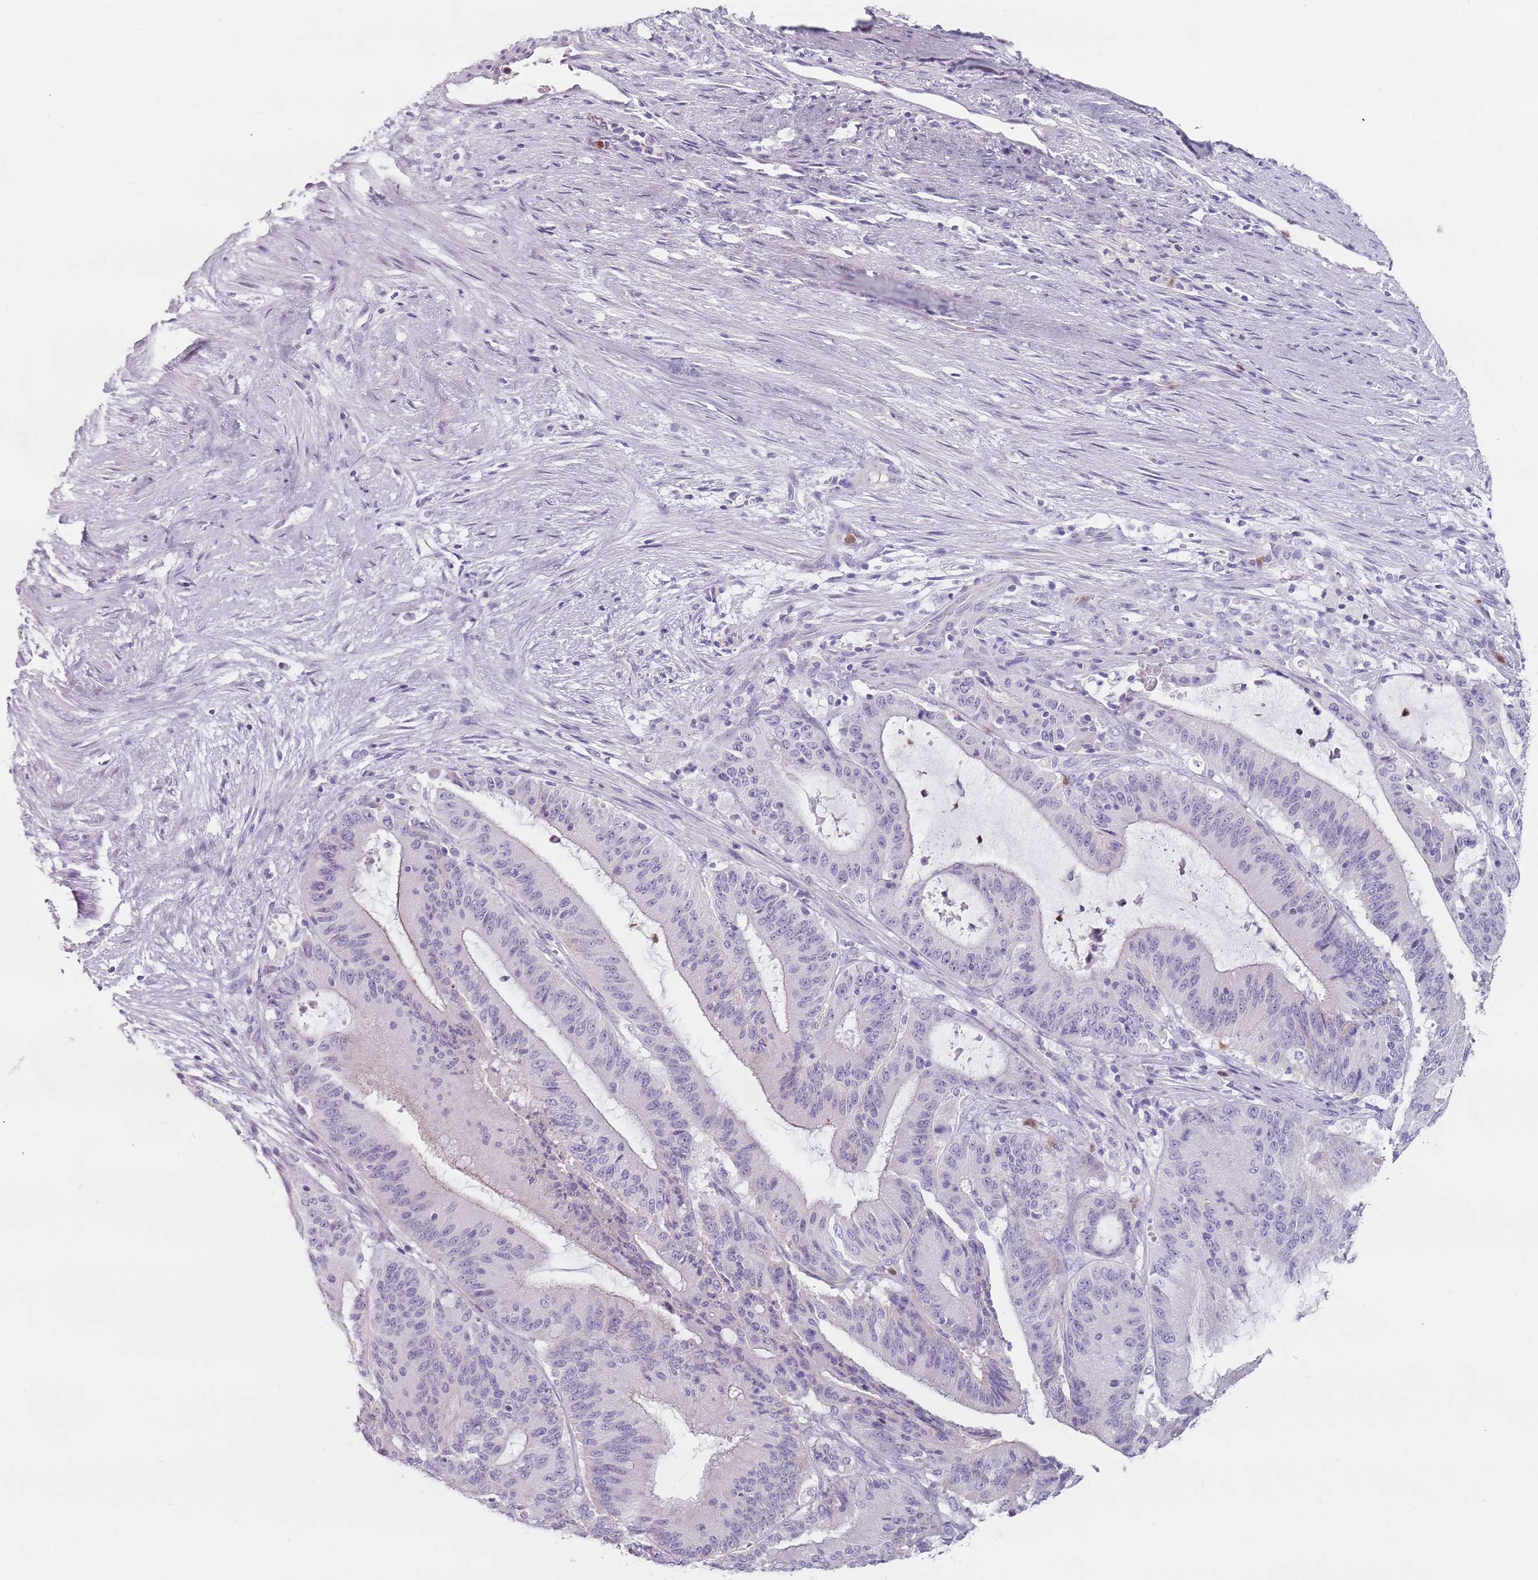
{"staining": {"intensity": "negative", "quantity": "none", "location": "none"}, "tissue": "liver cancer", "cell_type": "Tumor cells", "image_type": "cancer", "snomed": [{"axis": "morphology", "description": "Normal tissue, NOS"}, {"axis": "morphology", "description": "Cholangiocarcinoma"}, {"axis": "topography", "description": "Liver"}, {"axis": "topography", "description": "Peripheral nerve tissue"}], "caption": "Immunohistochemistry micrograph of human liver cancer stained for a protein (brown), which reveals no staining in tumor cells.", "gene": "ZNF584", "patient": {"sex": "female", "age": 73}}